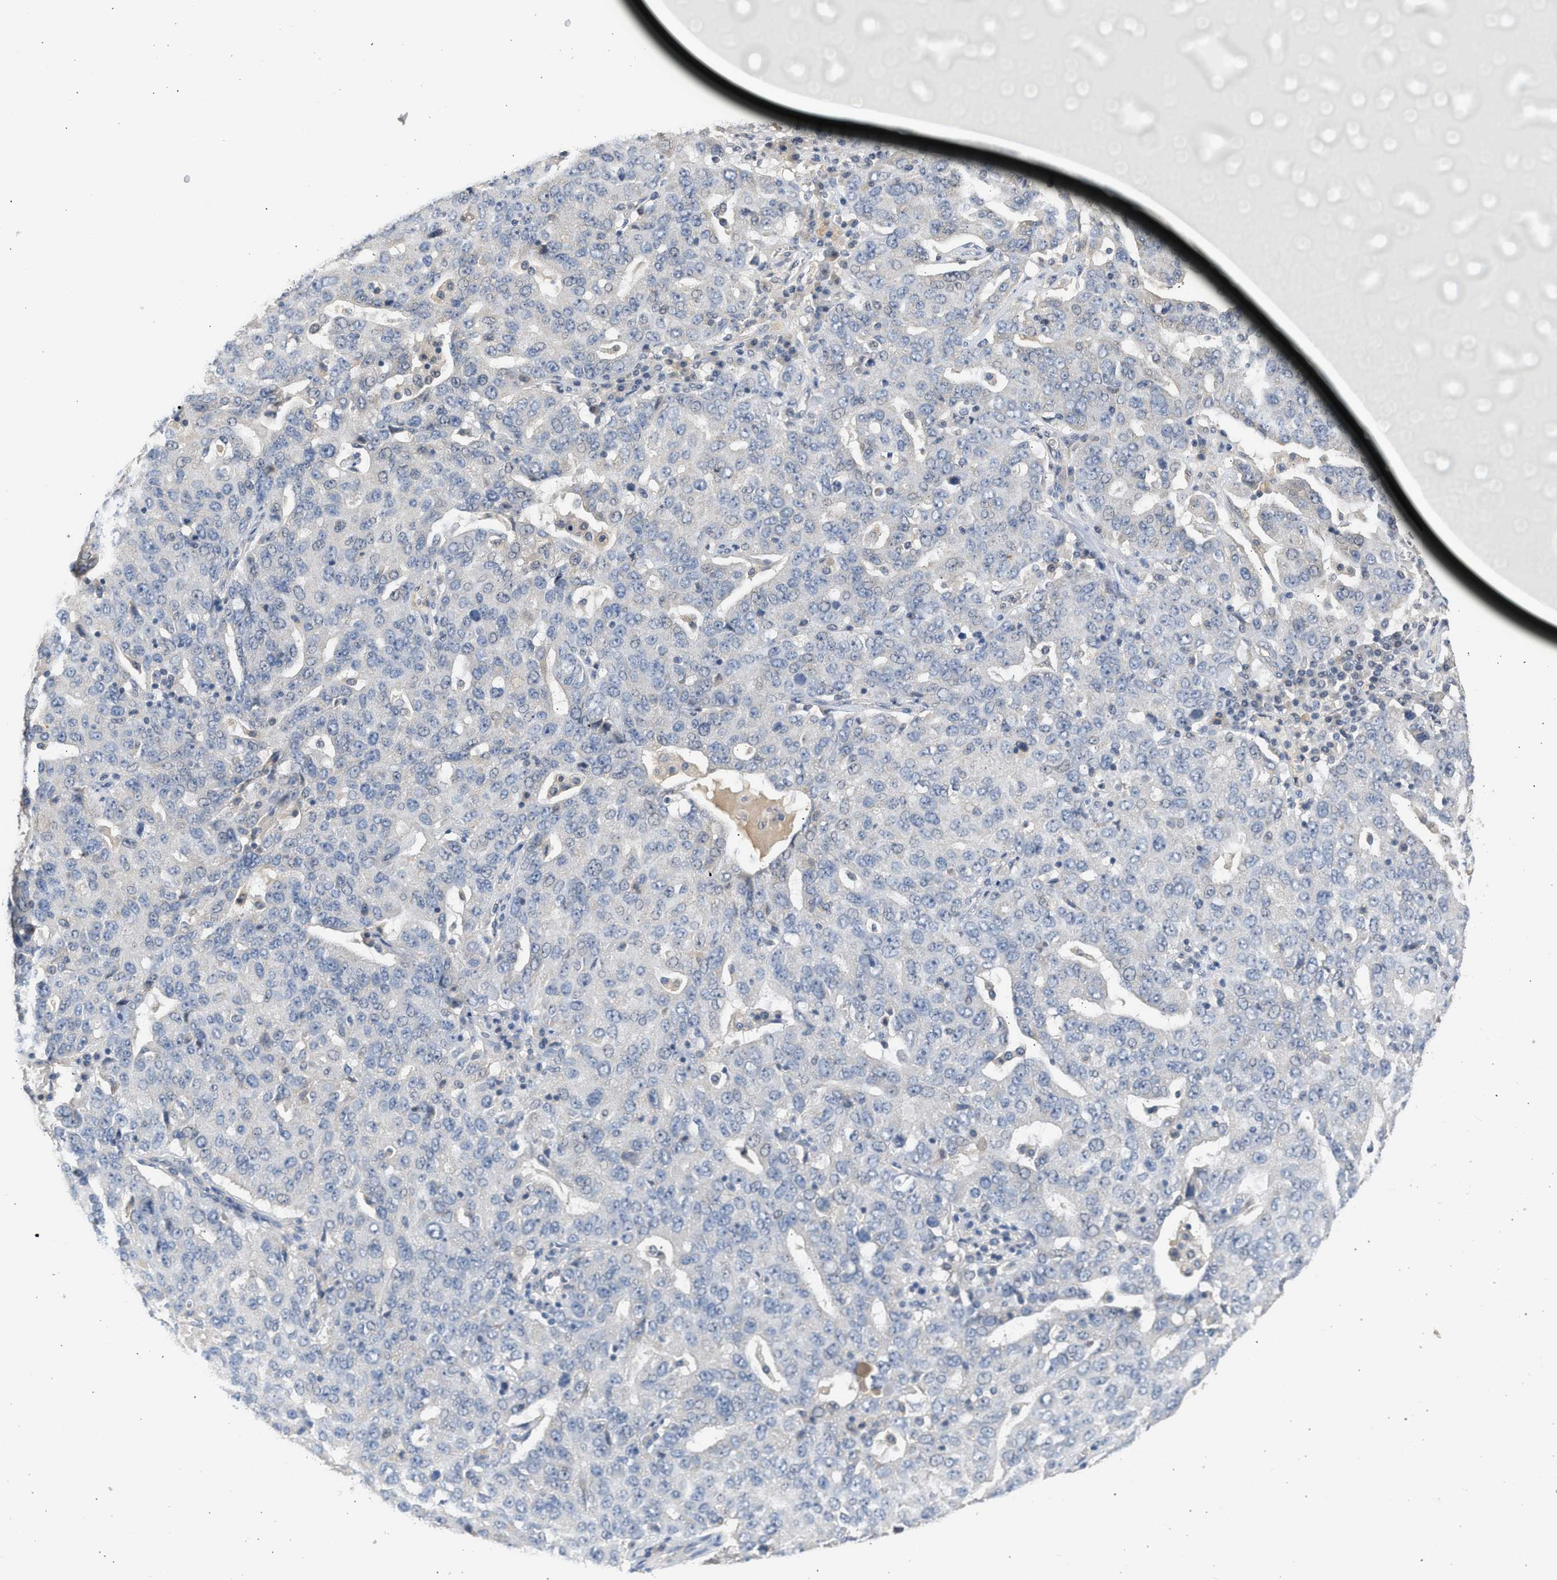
{"staining": {"intensity": "negative", "quantity": "none", "location": "none"}, "tissue": "ovarian cancer", "cell_type": "Tumor cells", "image_type": "cancer", "snomed": [{"axis": "morphology", "description": "Carcinoma, endometroid"}, {"axis": "topography", "description": "Ovary"}], "caption": "Tumor cells are negative for protein expression in human ovarian cancer.", "gene": "SULT2A1", "patient": {"sex": "female", "age": 62}}